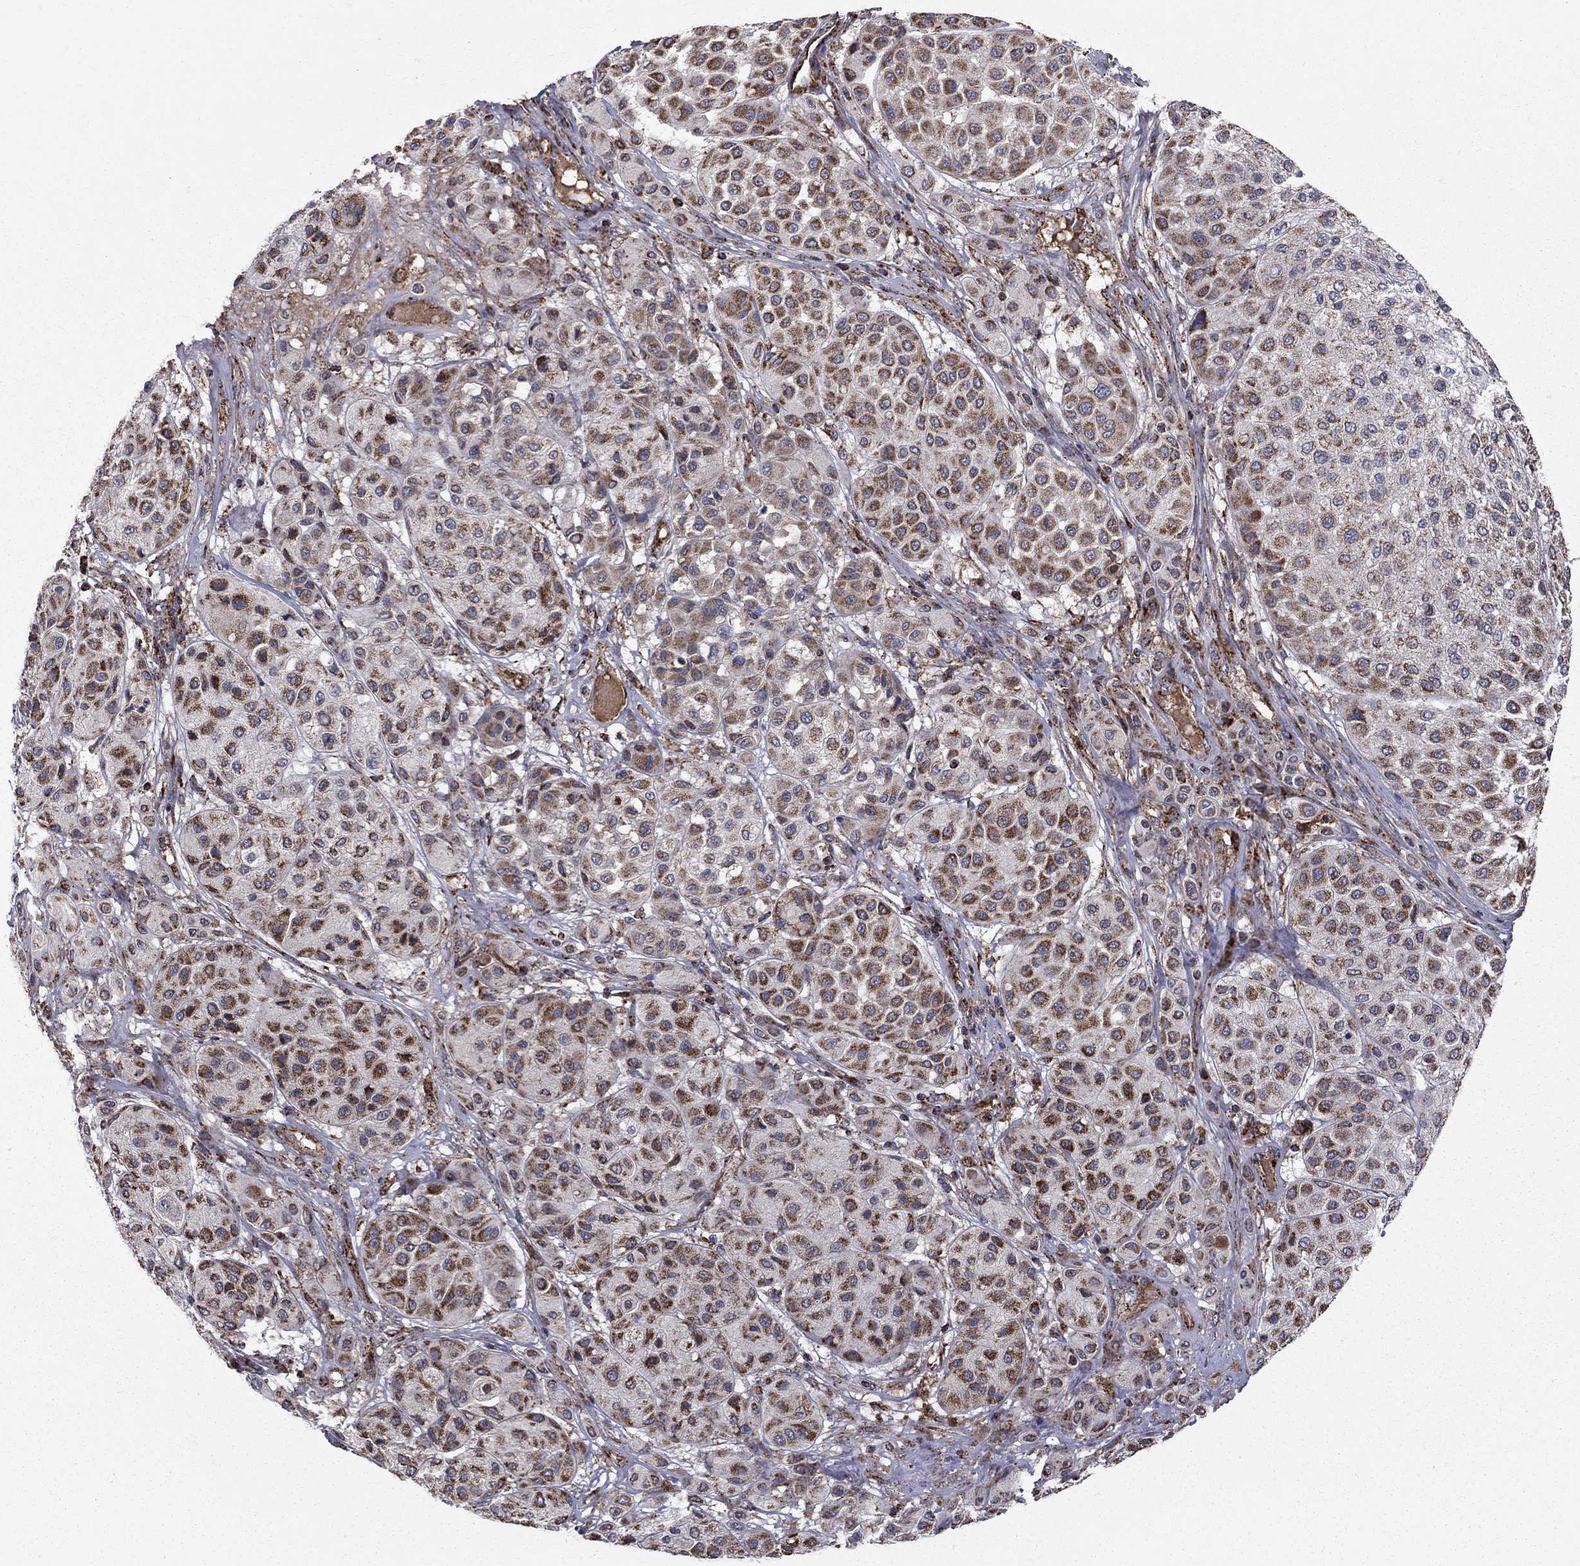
{"staining": {"intensity": "strong", "quantity": "25%-75%", "location": "cytoplasmic/membranous"}, "tissue": "melanoma", "cell_type": "Tumor cells", "image_type": "cancer", "snomed": [{"axis": "morphology", "description": "Malignant melanoma, Metastatic site"}, {"axis": "topography", "description": "Smooth muscle"}], "caption": "Tumor cells show strong cytoplasmic/membranous positivity in approximately 25%-75% of cells in malignant melanoma (metastatic site).", "gene": "NDUFS8", "patient": {"sex": "male", "age": 41}}